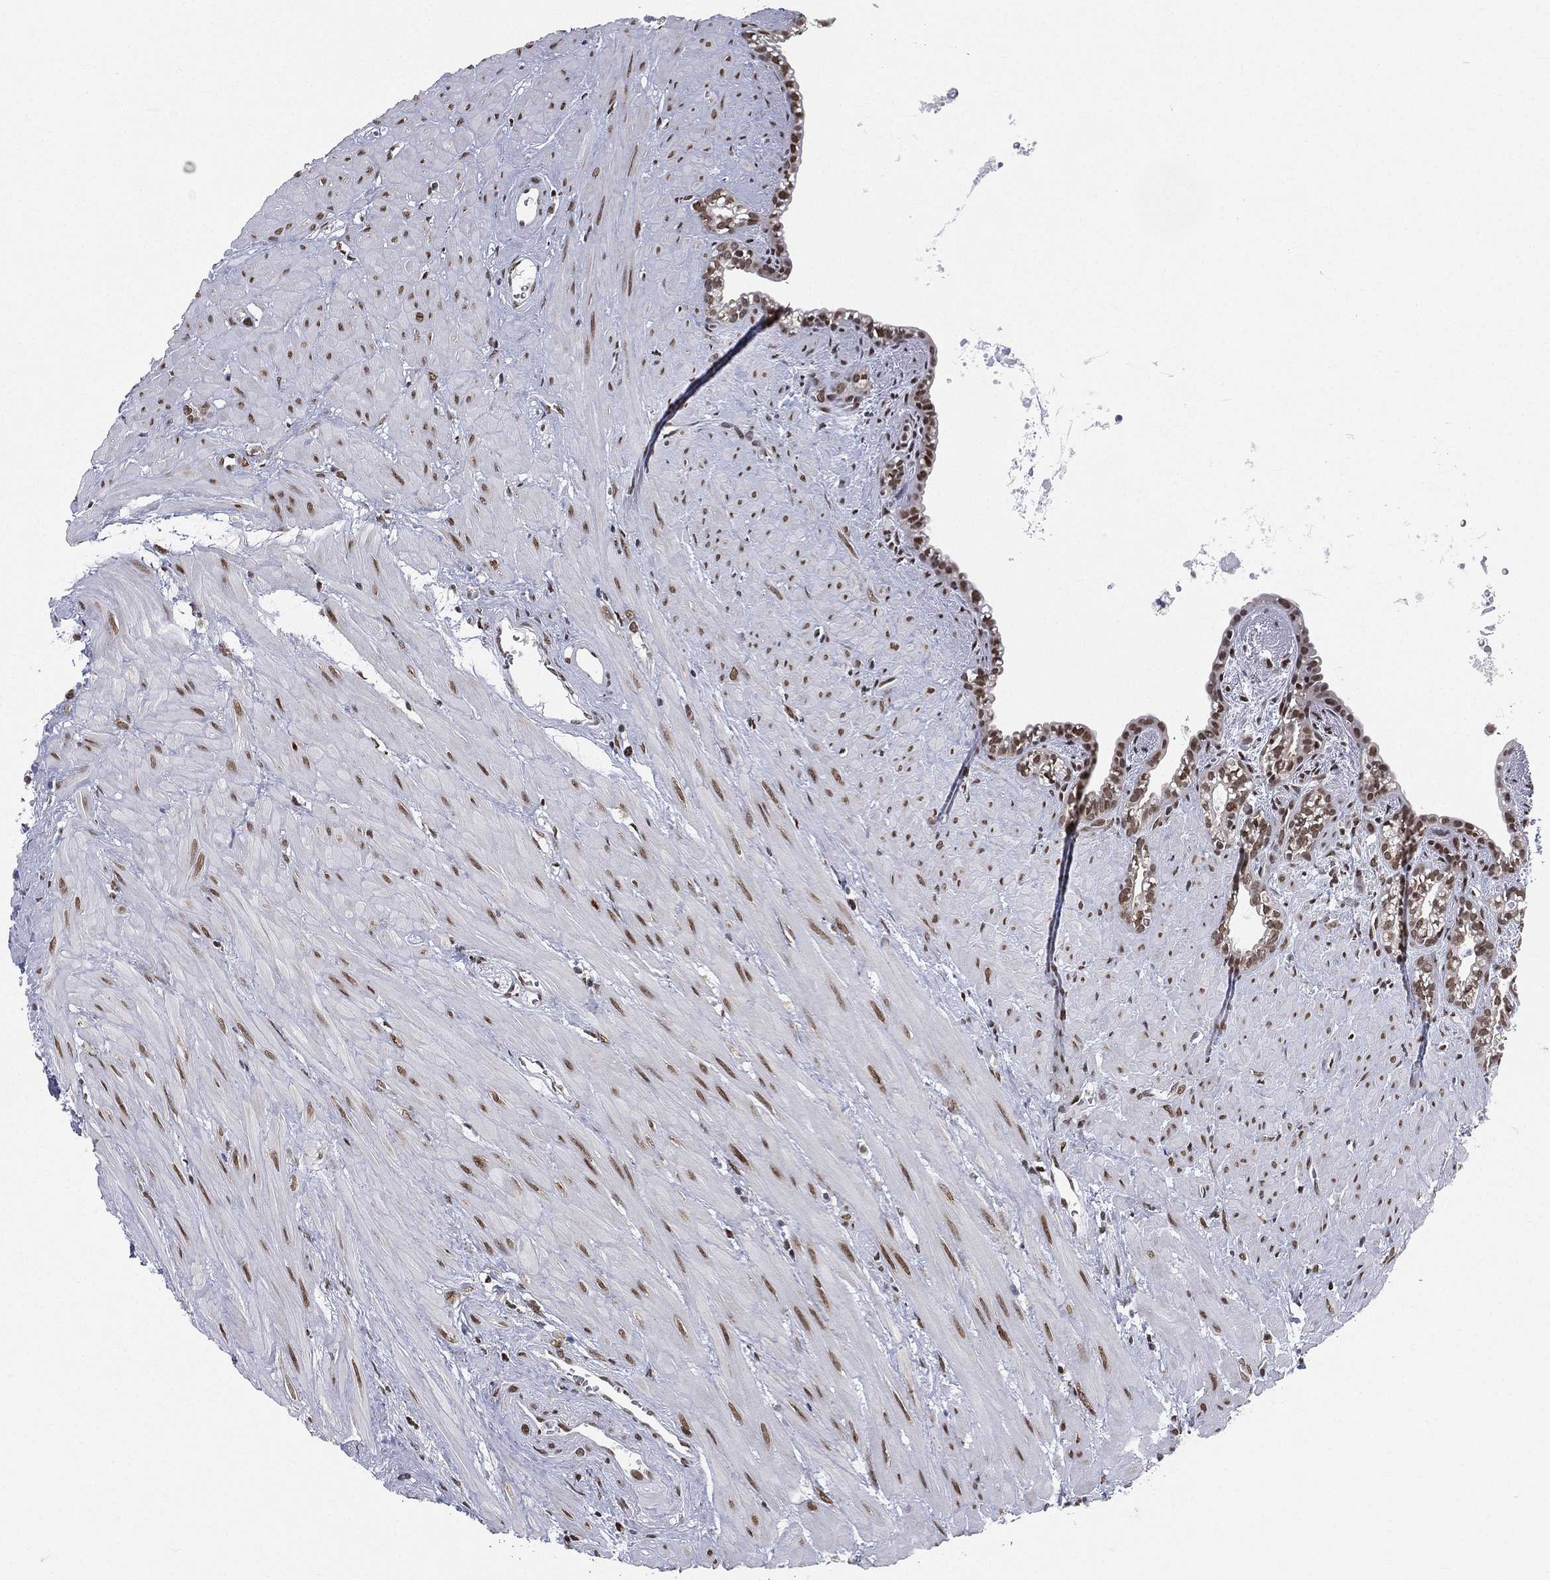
{"staining": {"intensity": "moderate", "quantity": ">75%", "location": "nuclear"}, "tissue": "seminal vesicle", "cell_type": "Glandular cells", "image_type": "normal", "snomed": [{"axis": "morphology", "description": "Normal tissue, NOS"}, {"axis": "morphology", "description": "Urothelial carcinoma, NOS"}, {"axis": "topography", "description": "Urinary bladder"}, {"axis": "topography", "description": "Seminal veicle"}], "caption": "Immunohistochemical staining of benign seminal vesicle demonstrates moderate nuclear protein expression in about >75% of glandular cells. The protein of interest is stained brown, and the nuclei are stained in blue (DAB IHC with brightfield microscopy, high magnification).", "gene": "FUBP3", "patient": {"sex": "male", "age": 76}}